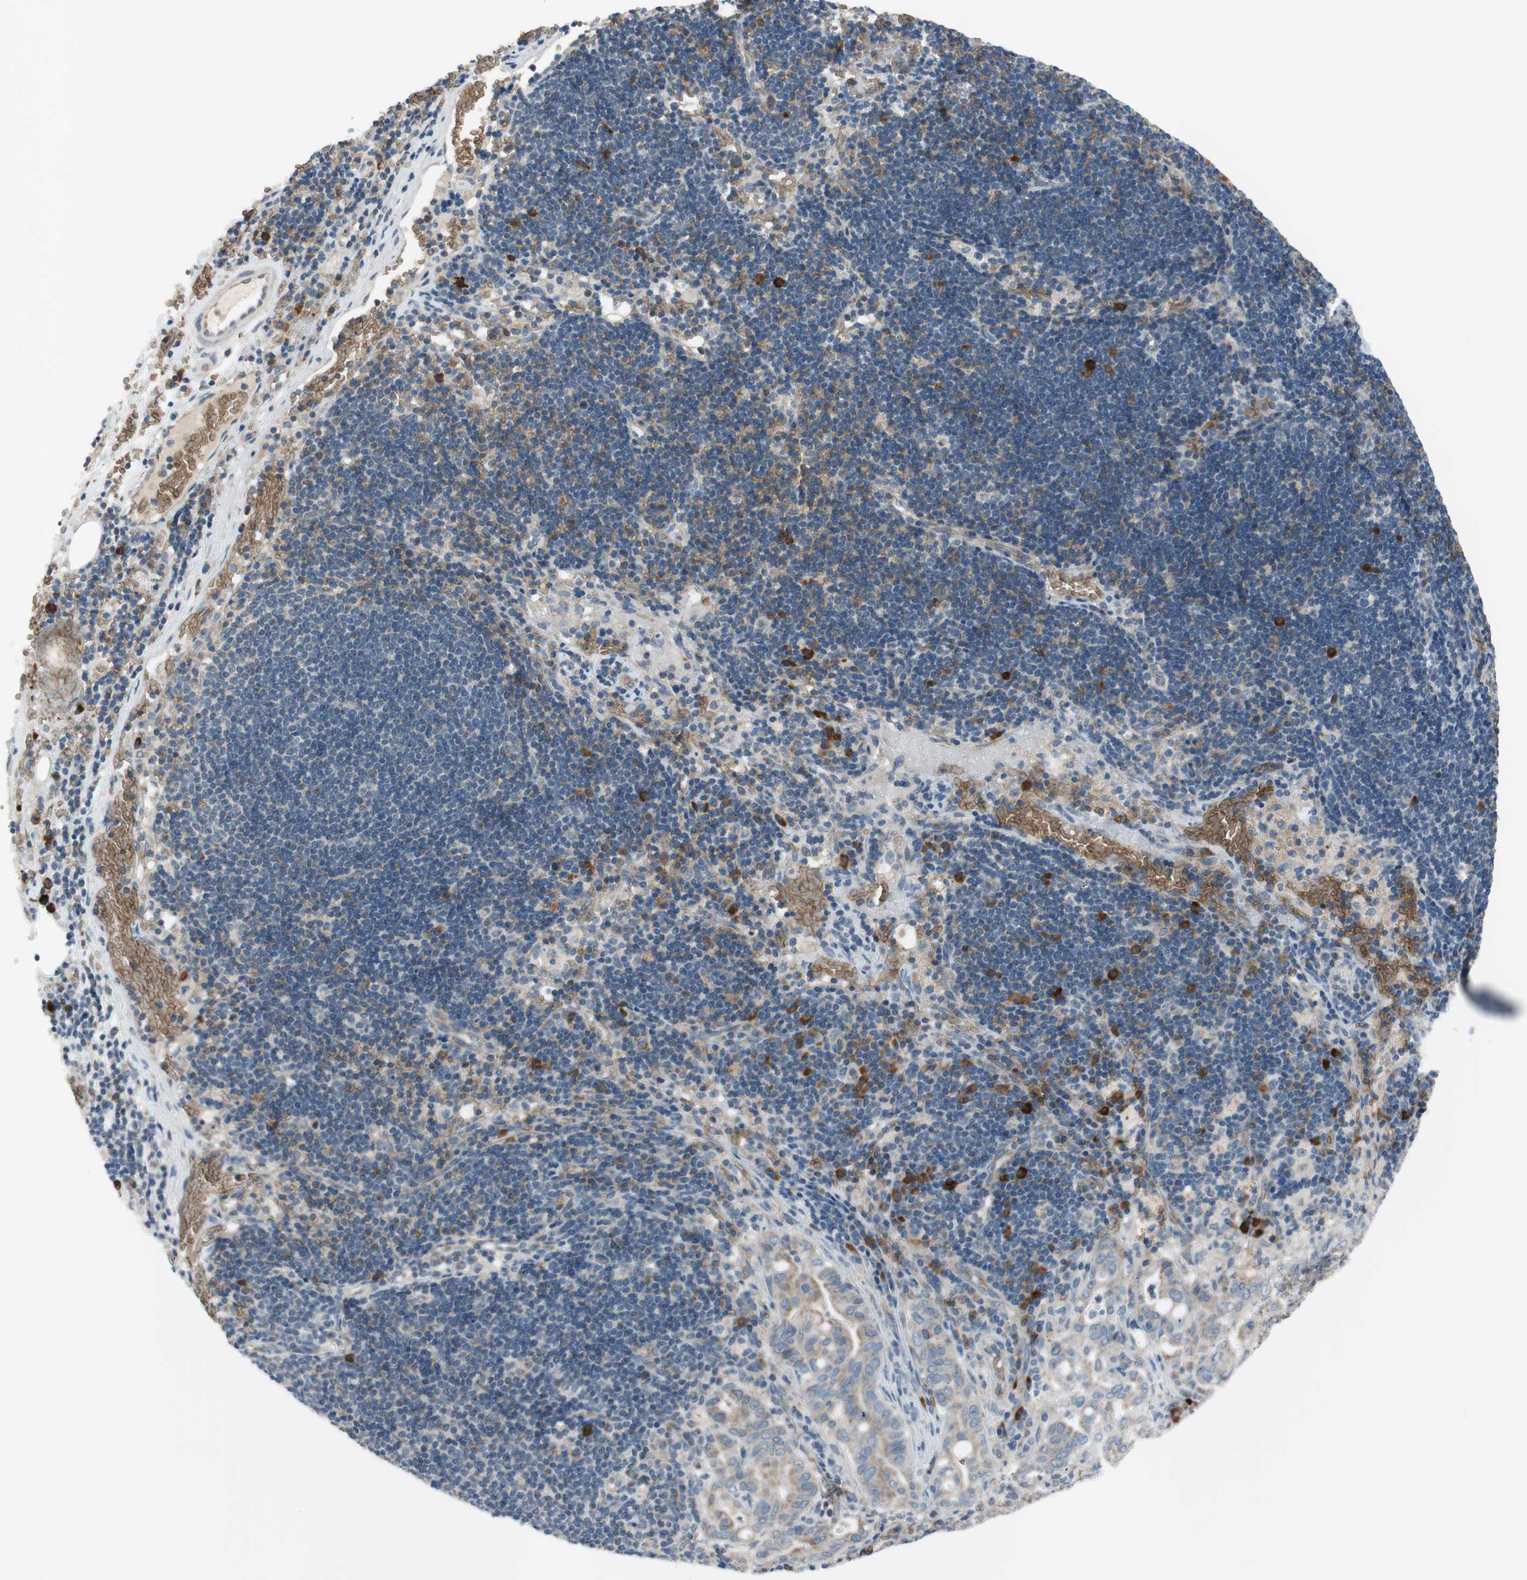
{"staining": {"intensity": "weak", "quantity": ">75%", "location": "cytoplasmic/membranous"}, "tissue": "liver cancer", "cell_type": "Tumor cells", "image_type": "cancer", "snomed": [{"axis": "morphology", "description": "Cholangiocarcinoma"}, {"axis": "topography", "description": "Liver"}], "caption": "Immunohistochemistry (IHC) histopathology image of liver cancer stained for a protein (brown), which shows low levels of weak cytoplasmic/membranous positivity in about >75% of tumor cells.", "gene": "GYPC", "patient": {"sex": "female", "age": 68}}